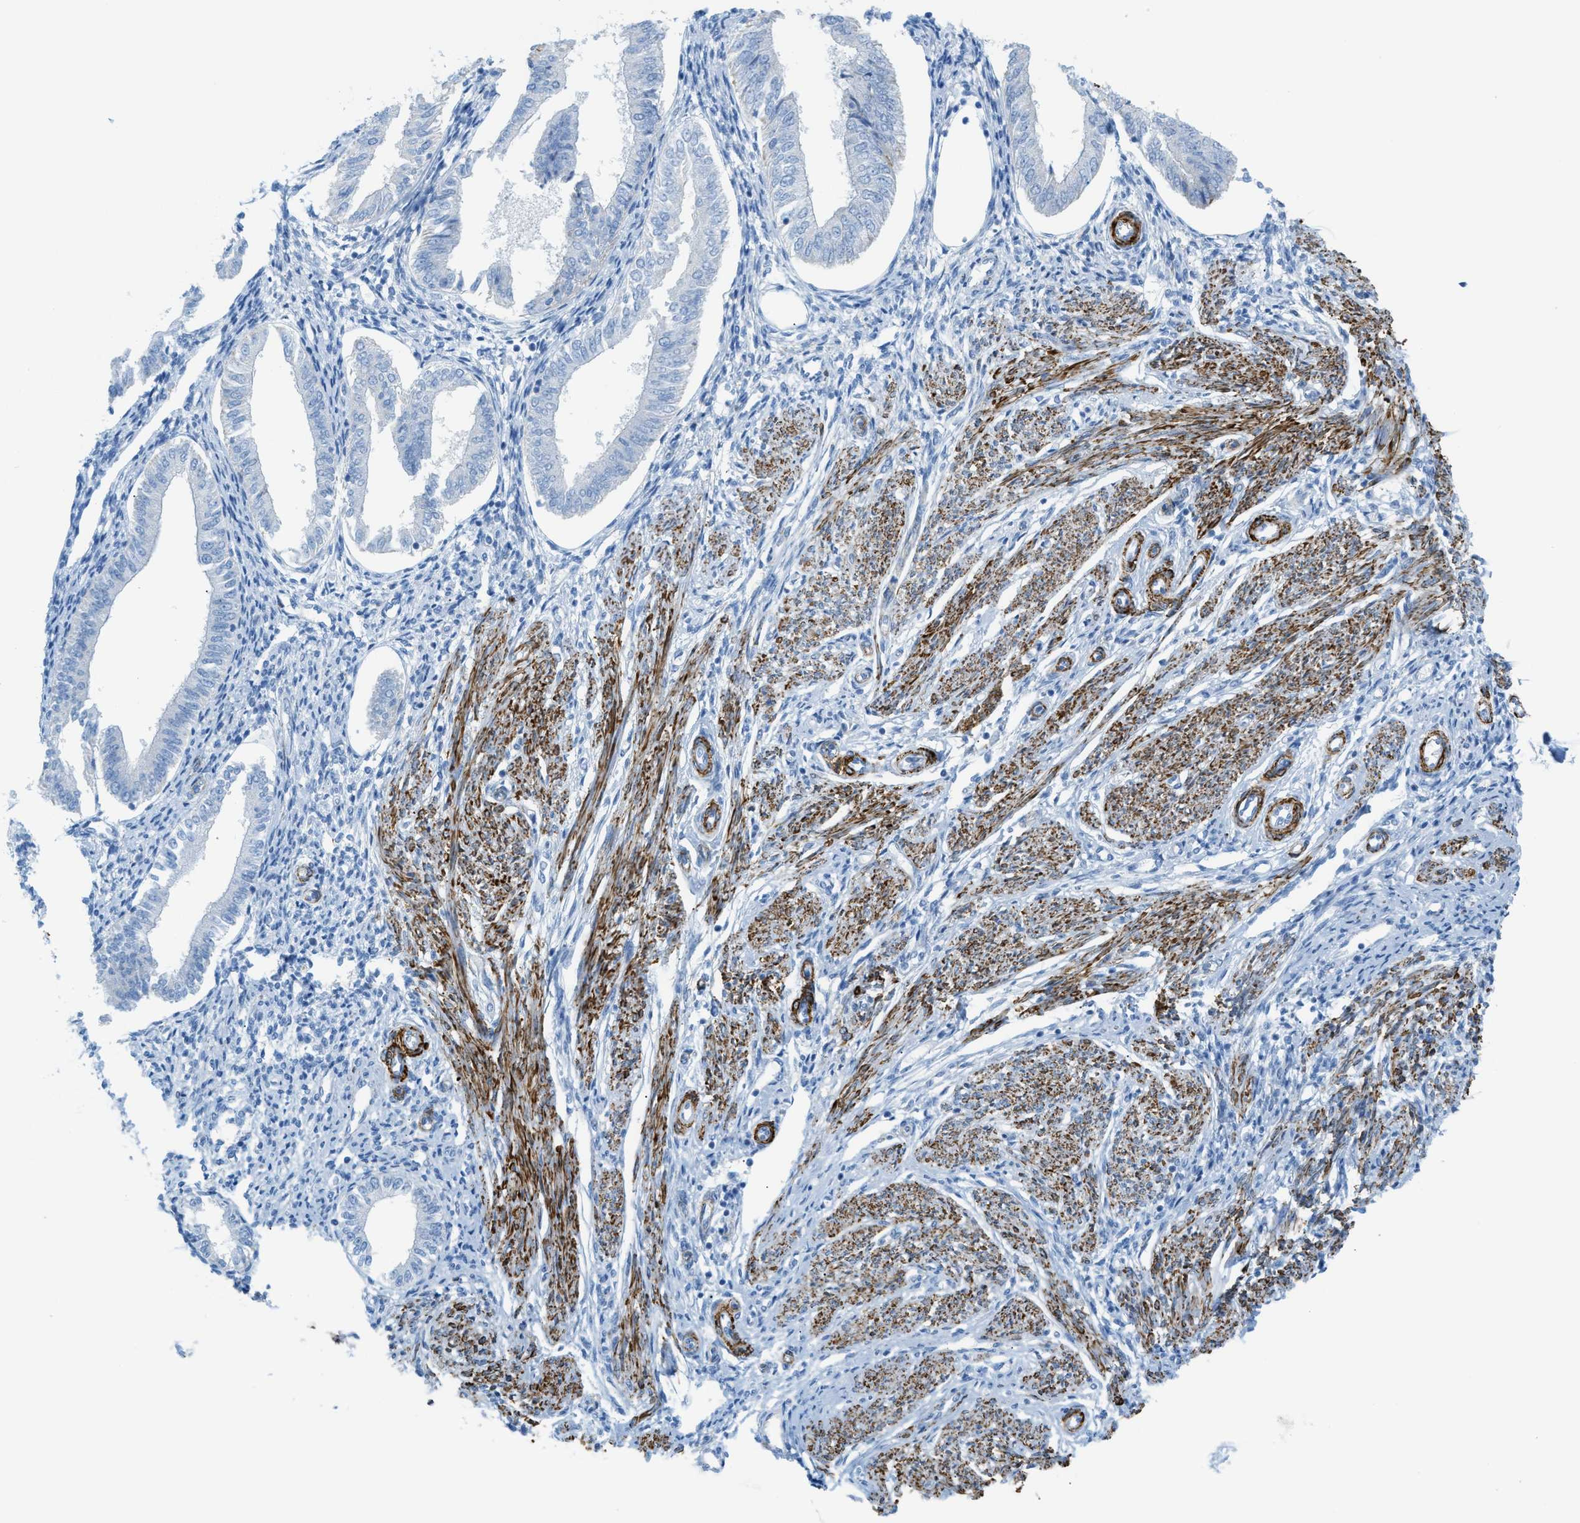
{"staining": {"intensity": "negative", "quantity": "none", "location": "none"}, "tissue": "endometrium", "cell_type": "Cells in endometrial stroma", "image_type": "normal", "snomed": [{"axis": "morphology", "description": "Normal tissue, NOS"}, {"axis": "topography", "description": "Endometrium"}], "caption": "The histopathology image reveals no significant positivity in cells in endometrial stroma of endometrium.", "gene": "MYH11", "patient": {"sex": "female", "age": 50}}